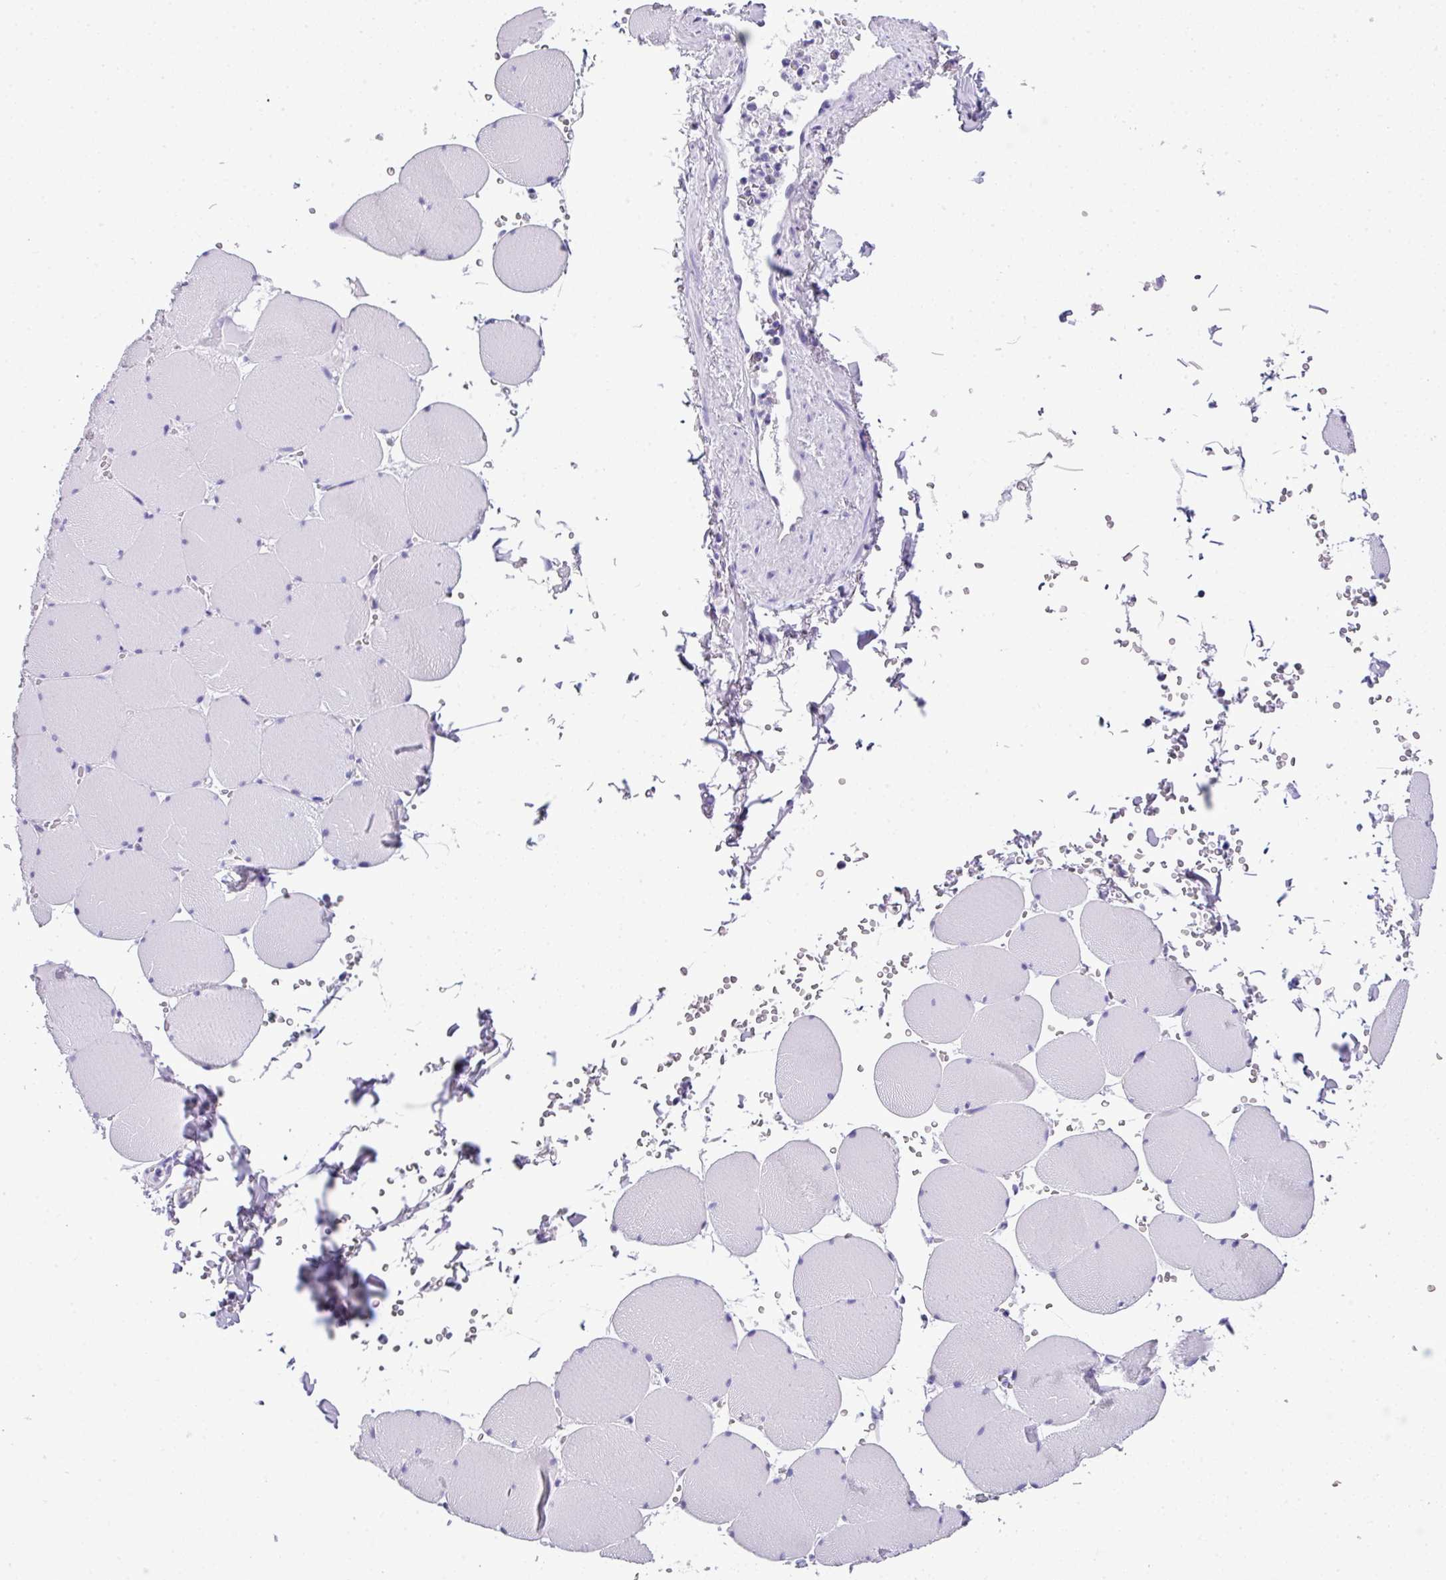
{"staining": {"intensity": "negative", "quantity": "none", "location": "none"}, "tissue": "skeletal muscle", "cell_type": "Myocytes", "image_type": "normal", "snomed": [{"axis": "morphology", "description": "Normal tissue, NOS"}, {"axis": "topography", "description": "Skeletal muscle"}, {"axis": "topography", "description": "Head-Neck"}], "caption": "IHC photomicrograph of unremarkable skeletal muscle stained for a protein (brown), which displays no expression in myocytes. (DAB (3,3'-diaminobenzidine) immunohistochemistry (IHC) visualized using brightfield microscopy, high magnification).", "gene": "MUC21", "patient": {"sex": "male", "age": 66}}